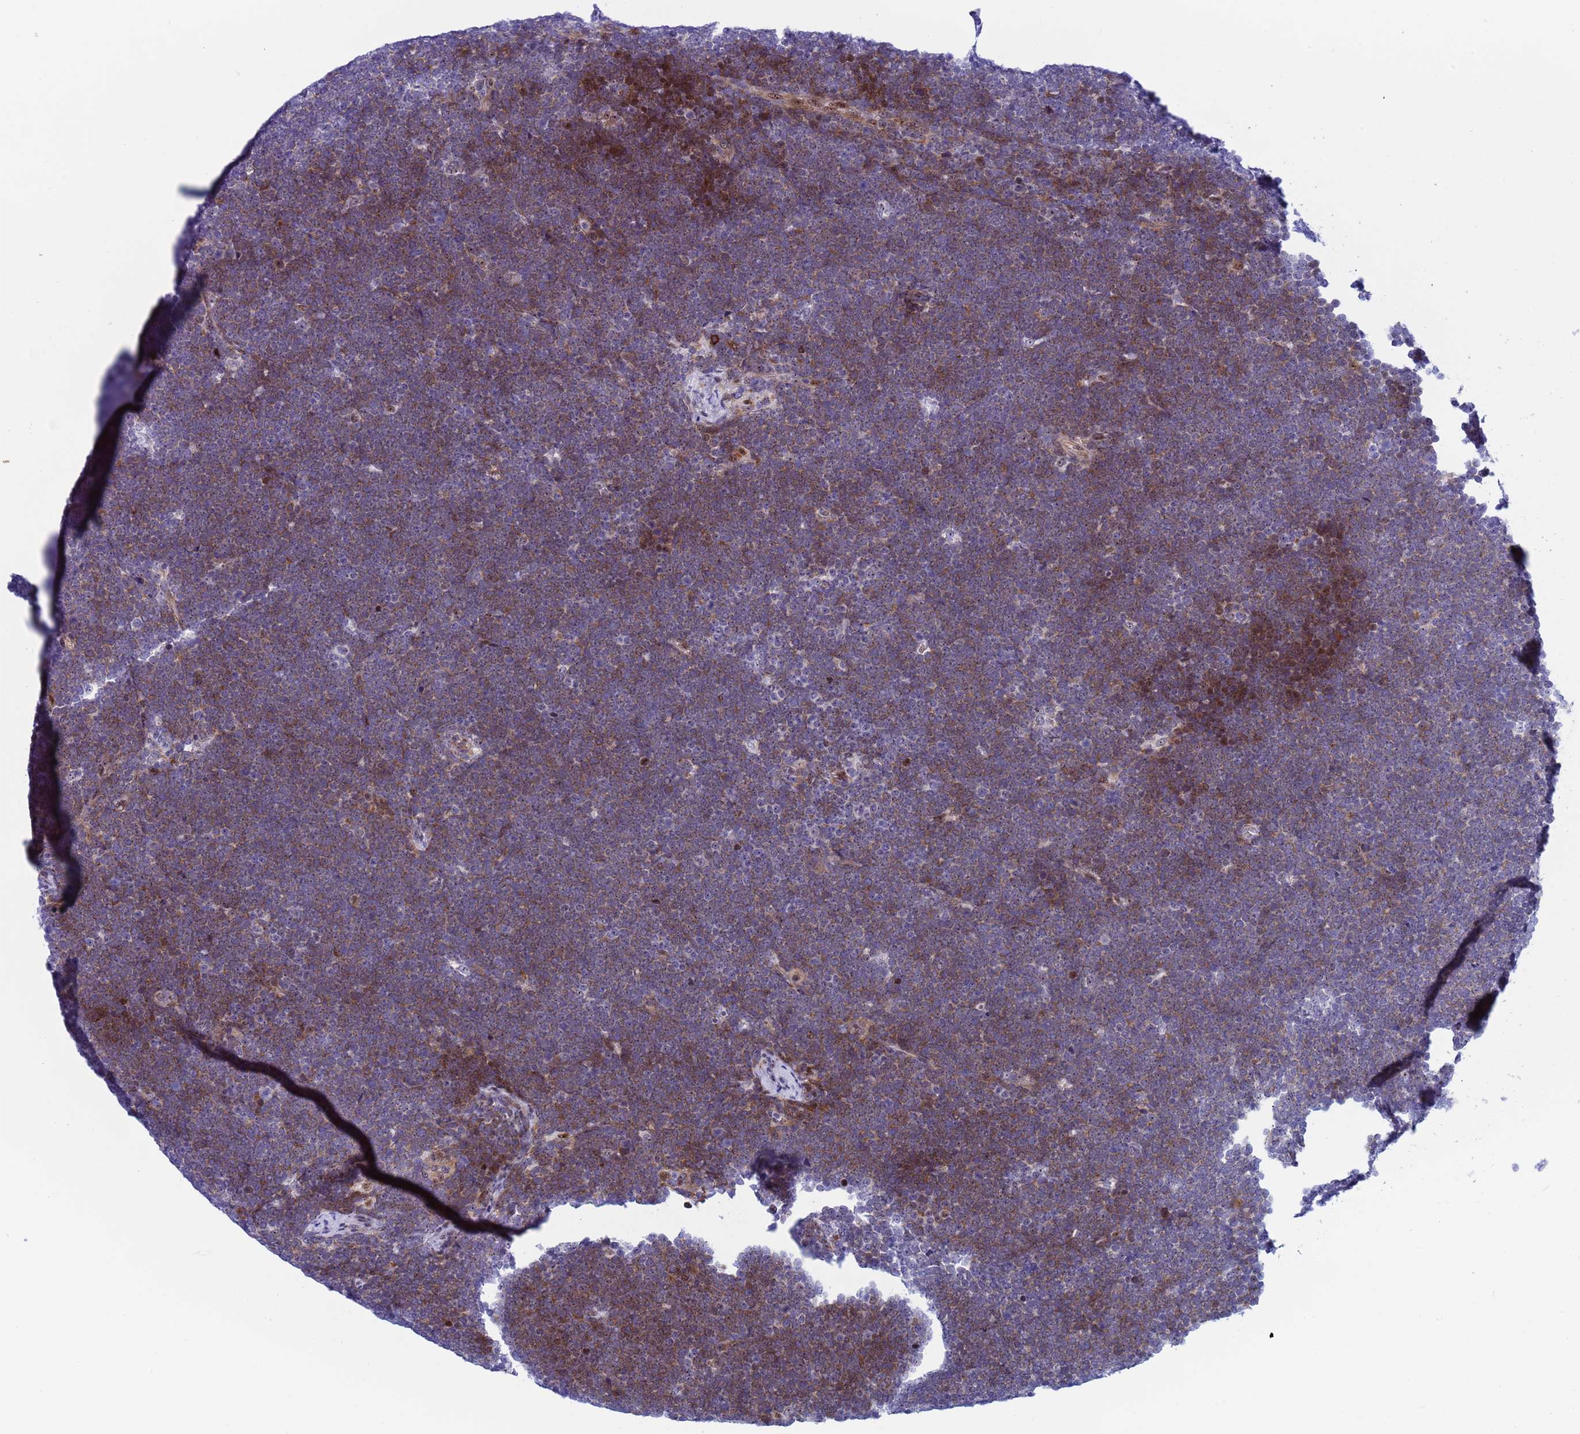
{"staining": {"intensity": "moderate", "quantity": "25%-75%", "location": "cytoplasmic/membranous,nuclear"}, "tissue": "lymphoma", "cell_type": "Tumor cells", "image_type": "cancer", "snomed": [{"axis": "morphology", "description": "Malignant lymphoma, non-Hodgkin's type, High grade"}, {"axis": "topography", "description": "Lymph node"}], "caption": "An IHC micrograph of neoplastic tissue is shown. Protein staining in brown shows moderate cytoplasmic/membranous and nuclear positivity in high-grade malignant lymphoma, non-Hodgkin's type within tumor cells. (DAB (3,3'-diaminobenzidine) = brown stain, brightfield microscopy at high magnification).", "gene": "POP5", "patient": {"sex": "male", "age": 13}}